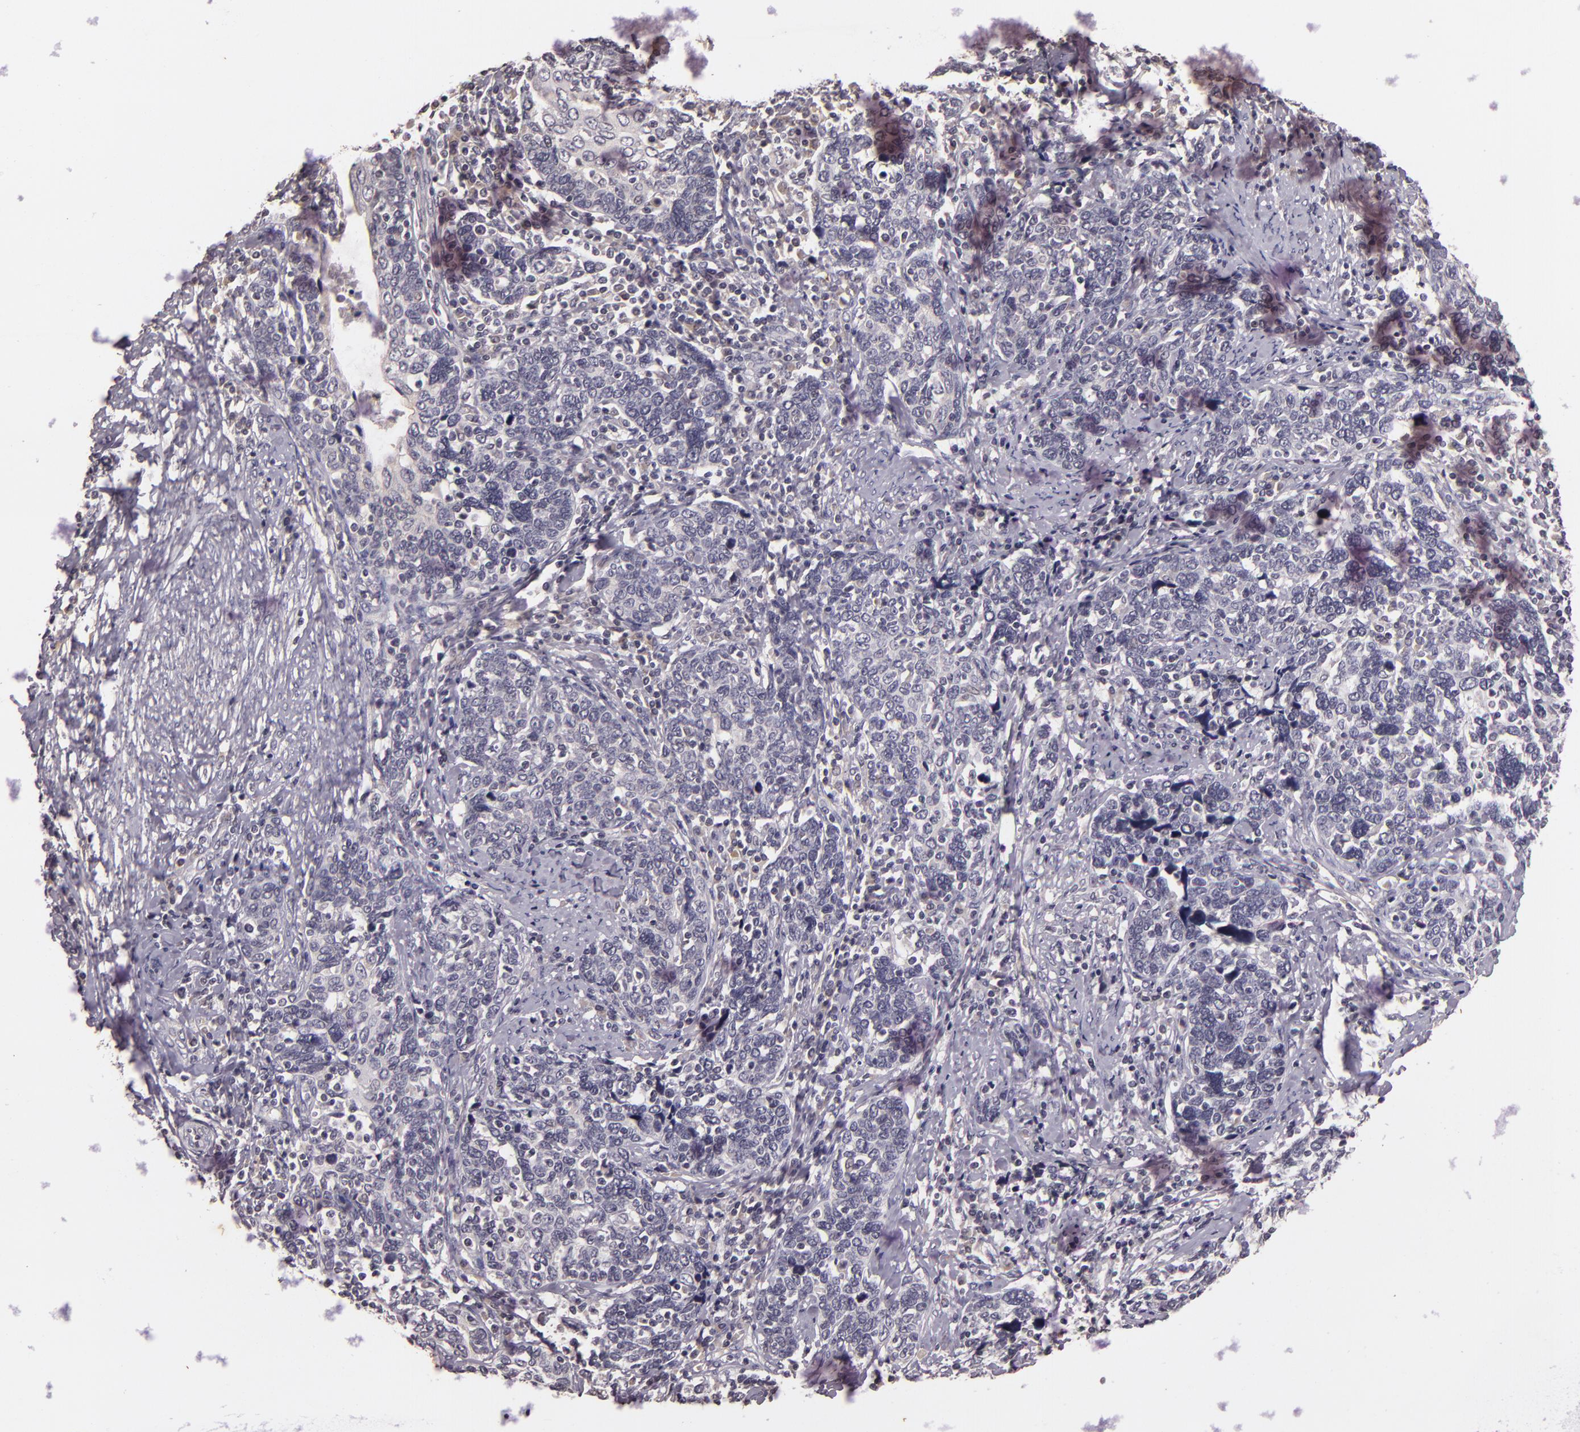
{"staining": {"intensity": "negative", "quantity": "none", "location": "none"}, "tissue": "cervical cancer", "cell_type": "Tumor cells", "image_type": "cancer", "snomed": [{"axis": "morphology", "description": "Squamous cell carcinoma, NOS"}, {"axis": "topography", "description": "Cervix"}], "caption": "This is a image of immunohistochemistry (IHC) staining of squamous cell carcinoma (cervical), which shows no positivity in tumor cells. (DAB immunohistochemistry (IHC), high magnification).", "gene": "TFF1", "patient": {"sex": "female", "age": 41}}